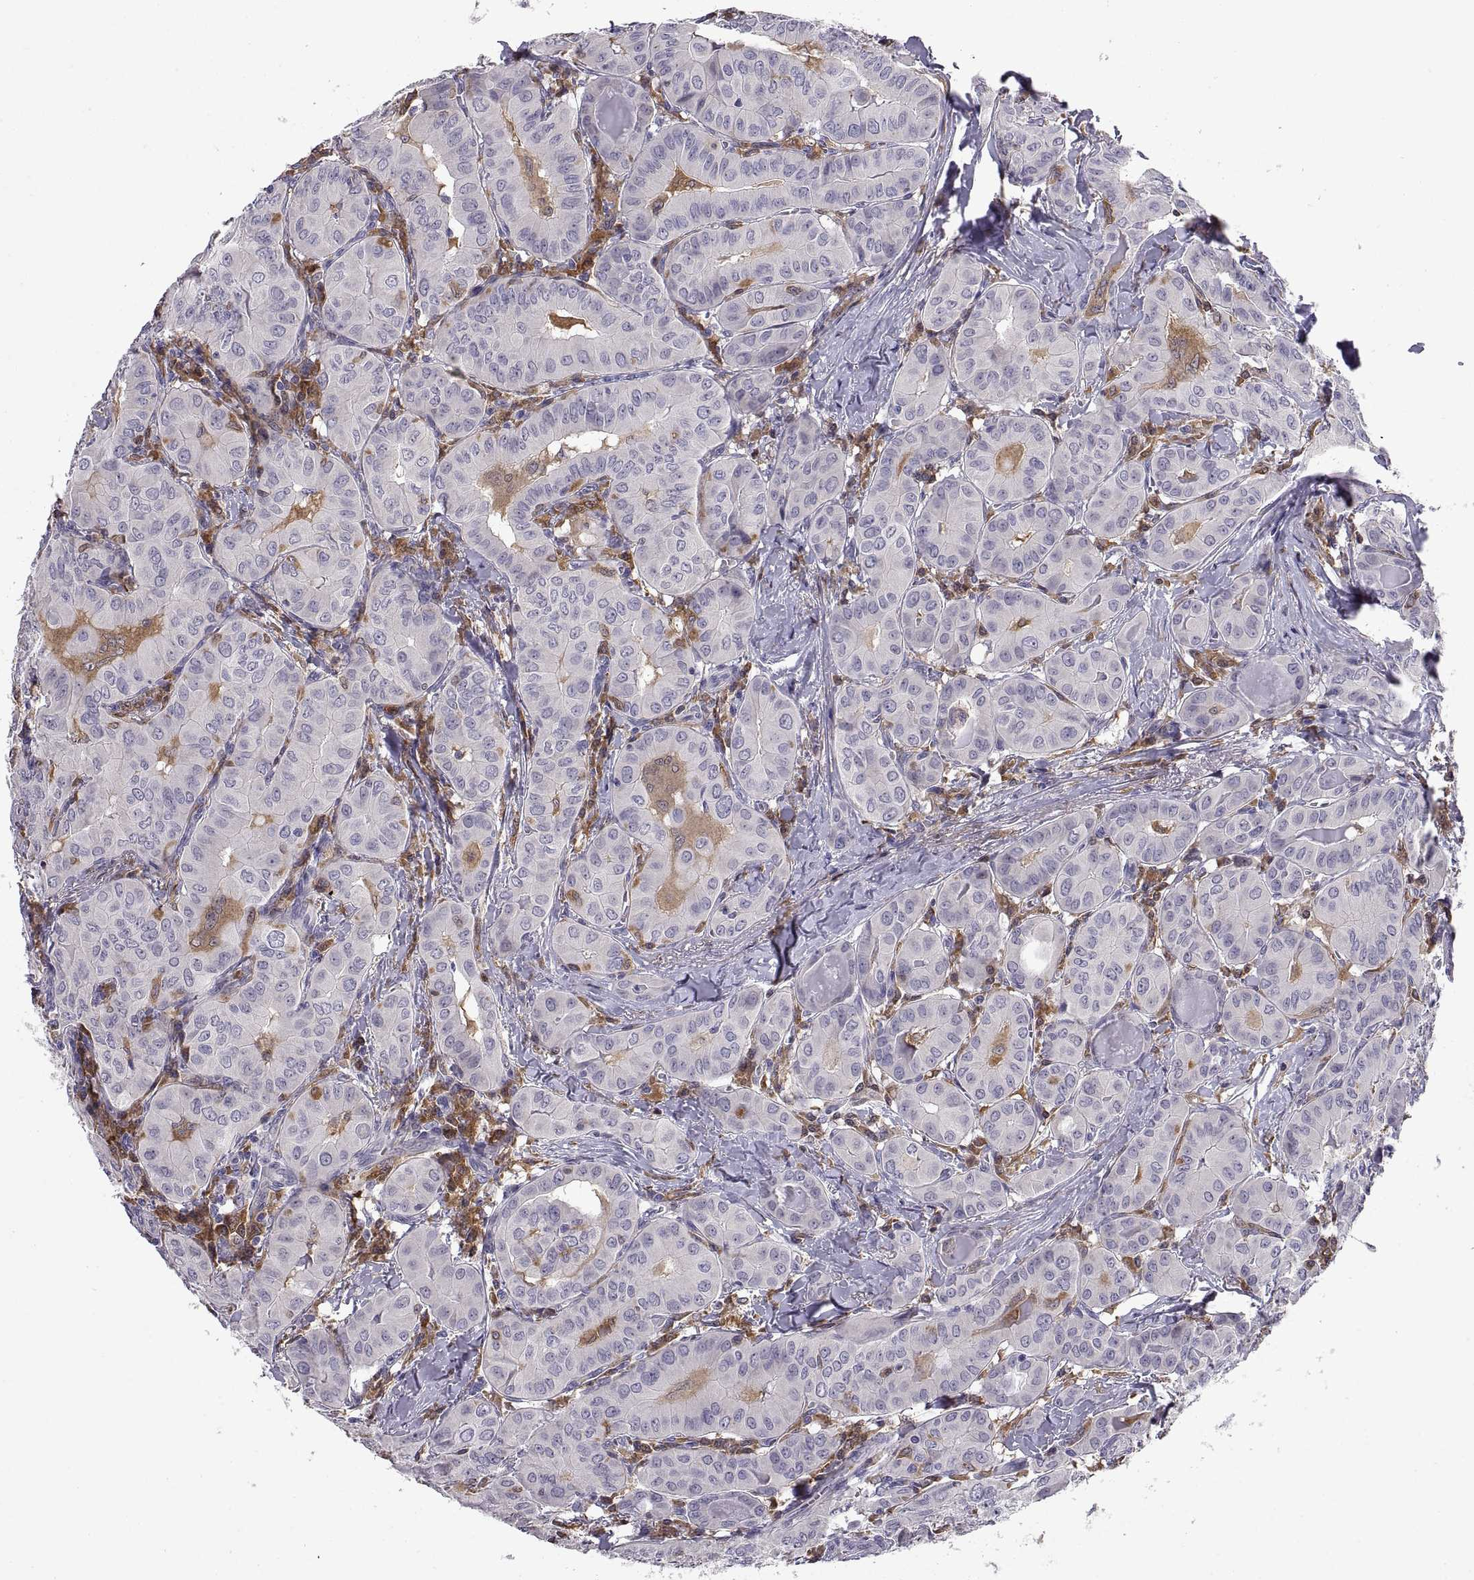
{"staining": {"intensity": "negative", "quantity": "none", "location": "none"}, "tissue": "thyroid cancer", "cell_type": "Tumor cells", "image_type": "cancer", "snomed": [{"axis": "morphology", "description": "Papillary adenocarcinoma, NOS"}, {"axis": "topography", "description": "Thyroid gland"}], "caption": "An IHC image of thyroid papillary adenocarcinoma is shown. There is no staining in tumor cells of thyroid papillary adenocarcinoma. The staining is performed using DAB (3,3'-diaminobenzidine) brown chromogen with nuclei counter-stained in using hematoxylin.", "gene": "DOK3", "patient": {"sex": "female", "age": 37}}